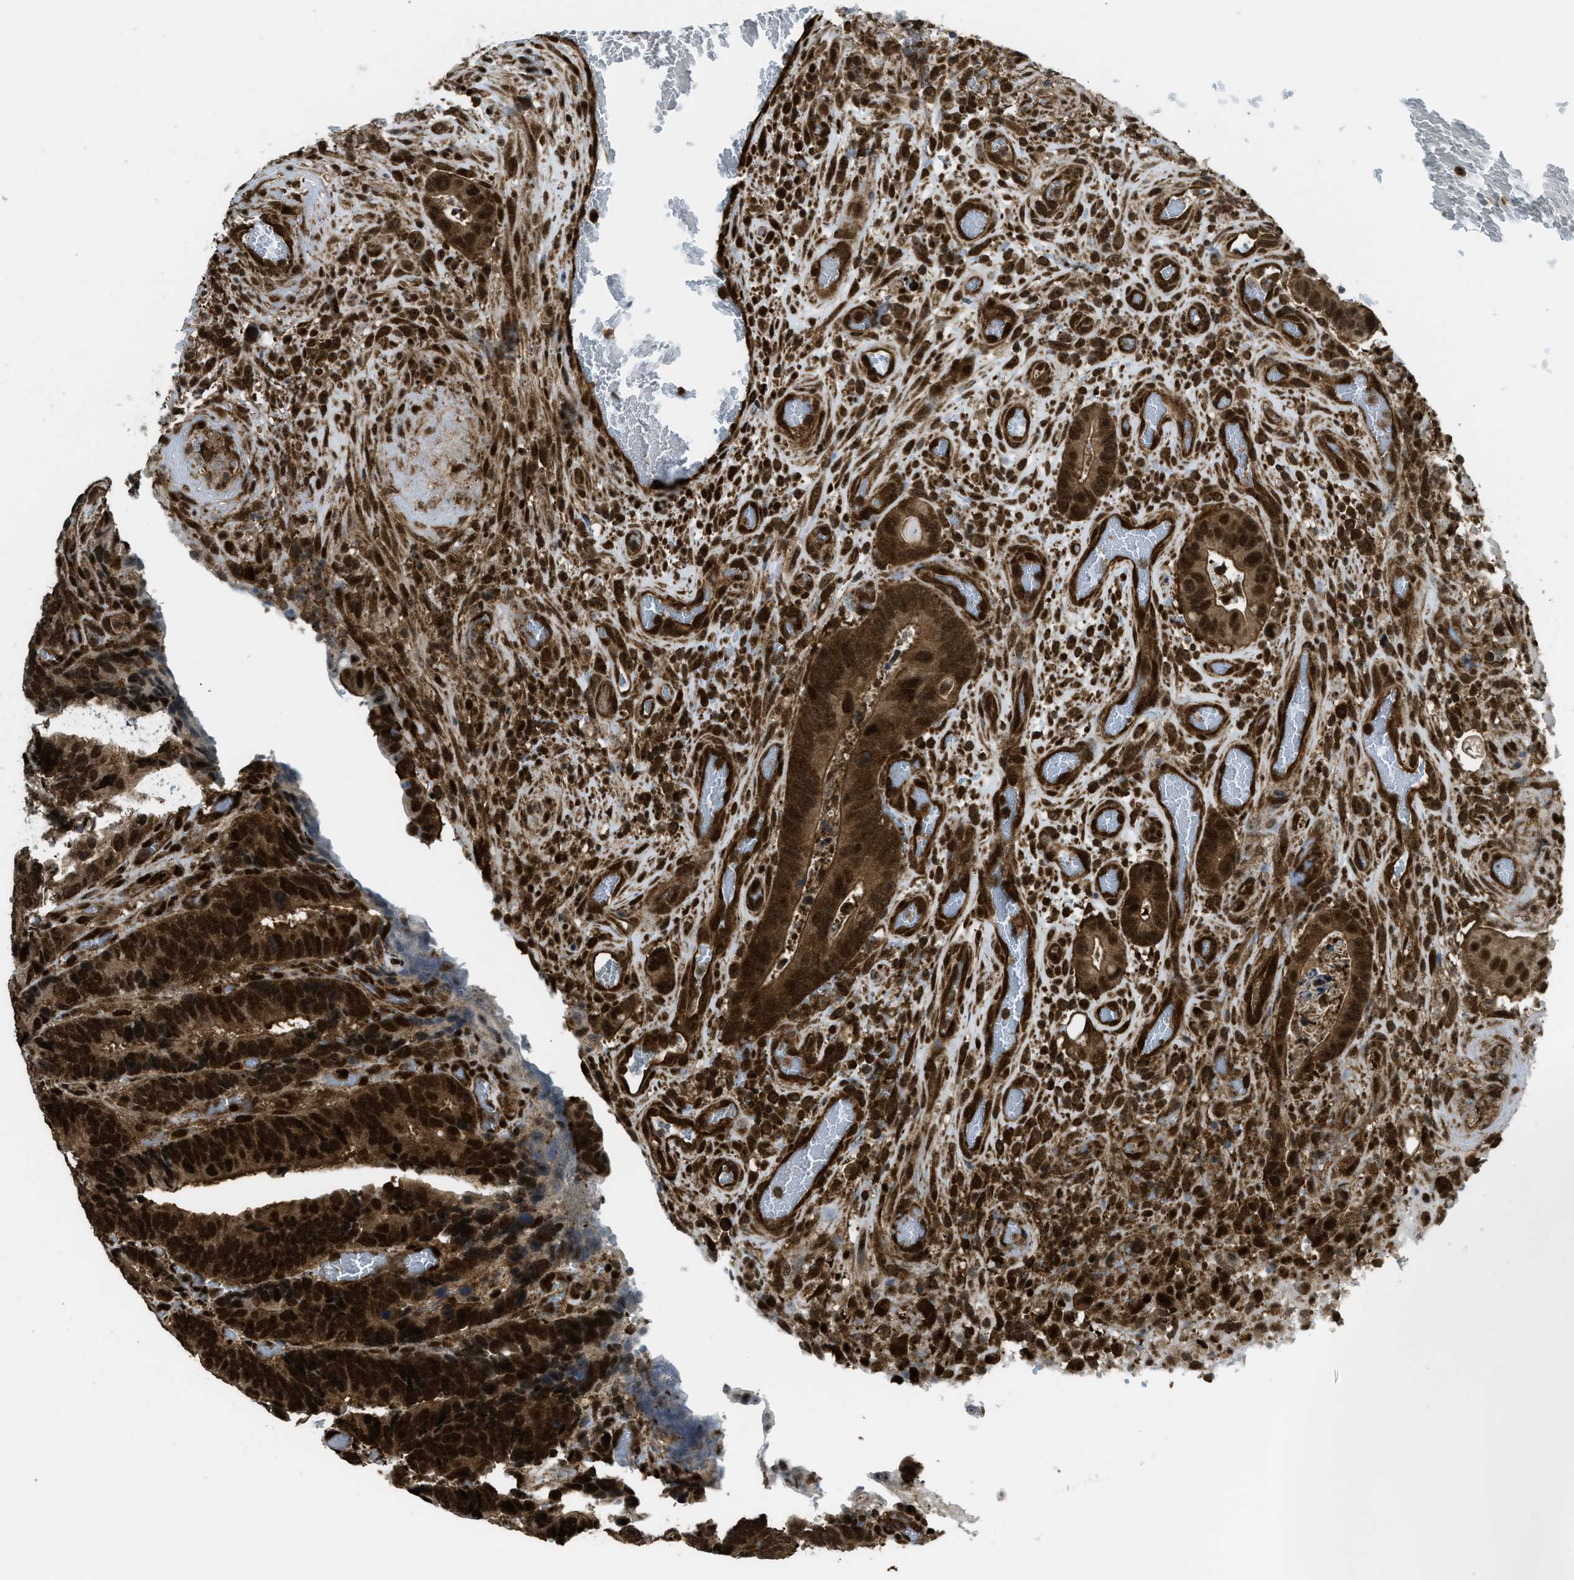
{"staining": {"intensity": "strong", "quantity": ">75%", "location": "cytoplasmic/membranous,nuclear"}, "tissue": "colorectal cancer", "cell_type": "Tumor cells", "image_type": "cancer", "snomed": [{"axis": "morphology", "description": "Adenocarcinoma, NOS"}, {"axis": "topography", "description": "Colon"}], "caption": "Immunohistochemistry (DAB (3,3'-diaminobenzidine)) staining of colorectal cancer (adenocarcinoma) displays strong cytoplasmic/membranous and nuclear protein positivity in about >75% of tumor cells. Ihc stains the protein of interest in brown and the nuclei are stained blue.", "gene": "TNPO1", "patient": {"sex": "male", "age": 72}}